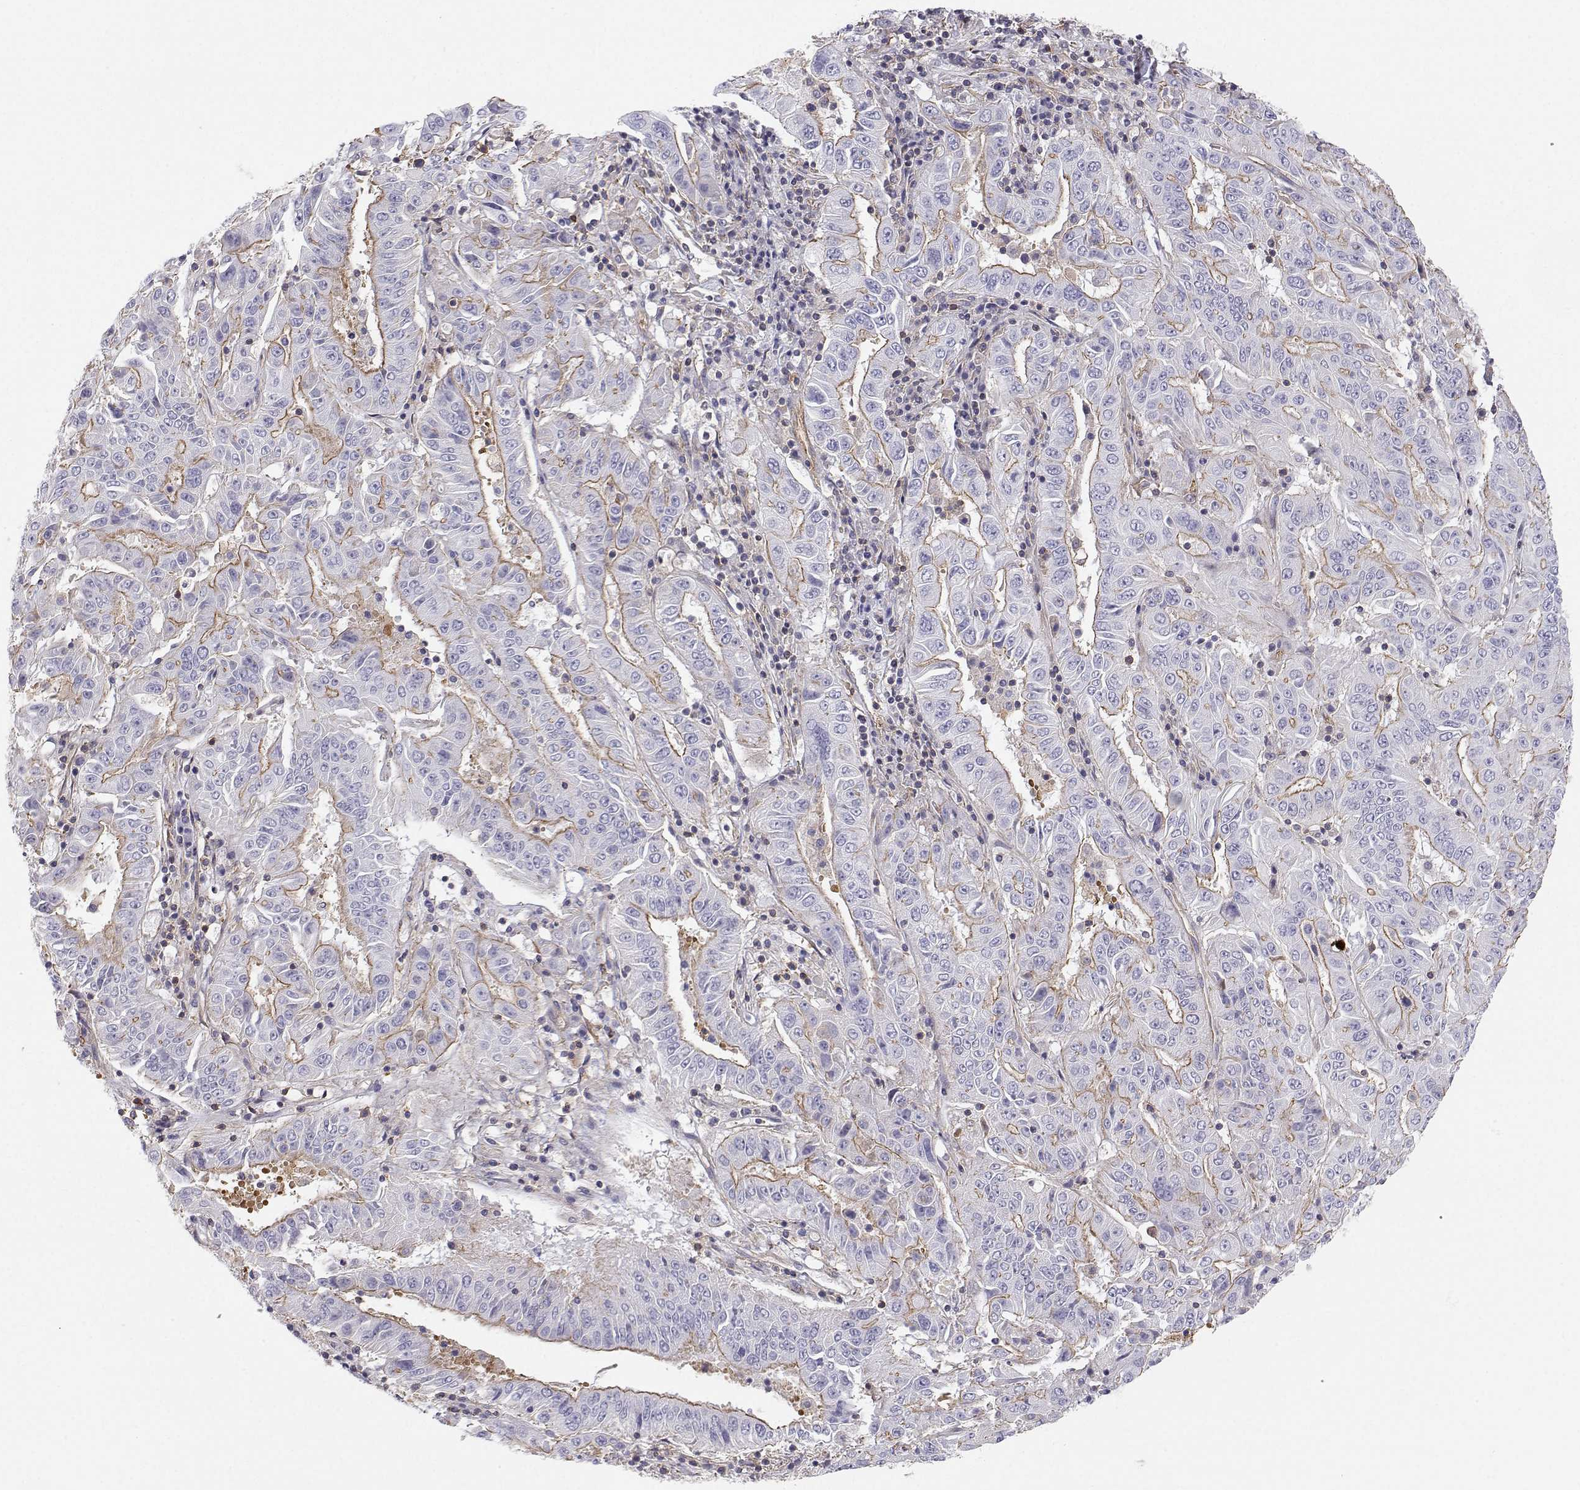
{"staining": {"intensity": "weak", "quantity": "25%-75%", "location": "cytoplasmic/membranous"}, "tissue": "pancreatic cancer", "cell_type": "Tumor cells", "image_type": "cancer", "snomed": [{"axis": "morphology", "description": "Adenocarcinoma, NOS"}, {"axis": "topography", "description": "Pancreas"}], "caption": "IHC photomicrograph of pancreatic cancer stained for a protein (brown), which shows low levels of weak cytoplasmic/membranous expression in approximately 25%-75% of tumor cells.", "gene": "MYH9", "patient": {"sex": "male", "age": 63}}